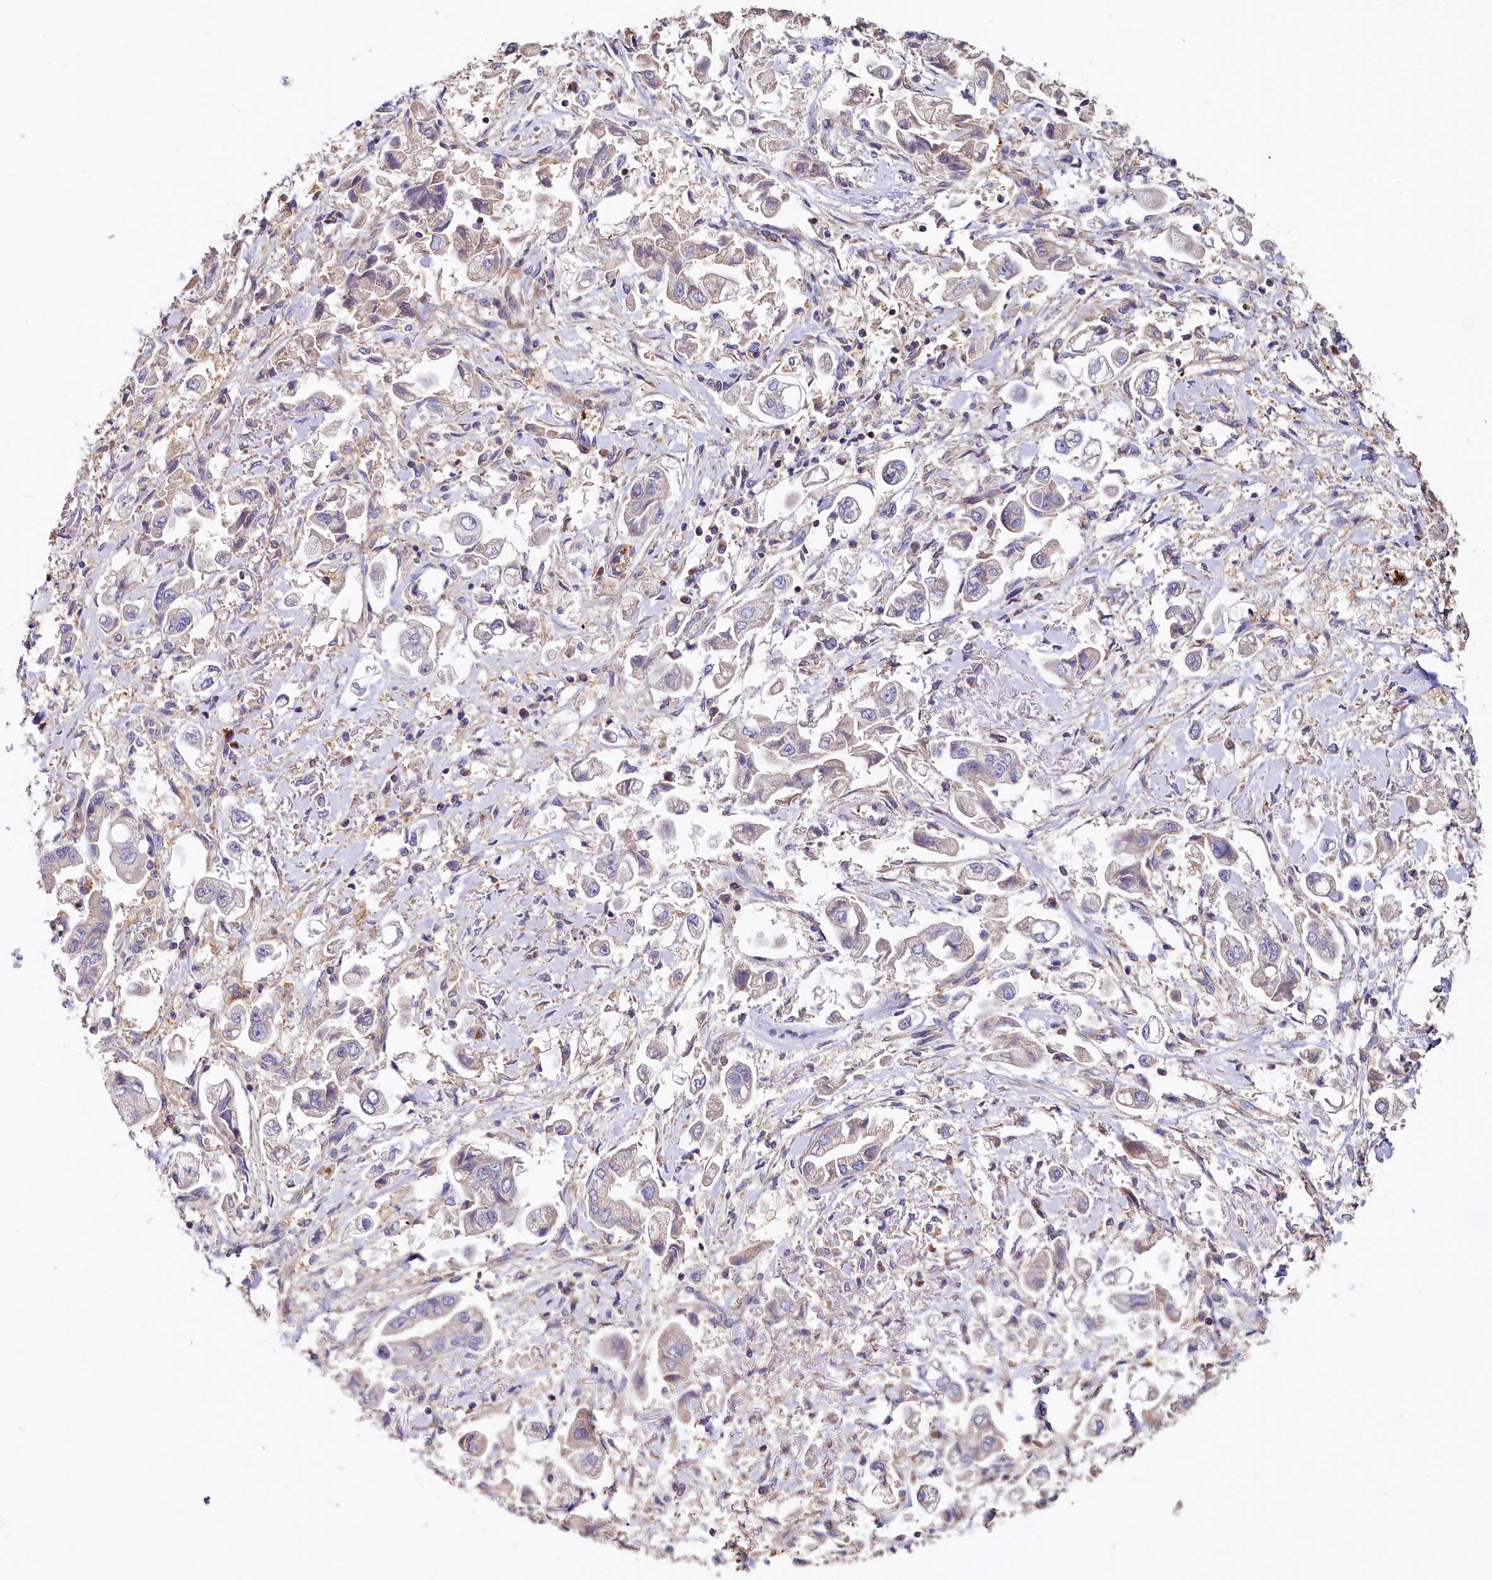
{"staining": {"intensity": "negative", "quantity": "none", "location": "none"}, "tissue": "stomach cancer", "cell_type": "Tumor cells", "image_type": "cancer", "snomed": [{"axis": "morphology", "description": "Adenocarcinoma, NOS"}, {"axis": "topography", "description": "Stomach"}], "caption": "This is an immunohistochemistry (IHC) micrograph of human adenocarcinoma (stomach). There is no staining in tumor cells.", "gene": "PPIP5K1", "patient": {"sex": "male", "age": 62}}